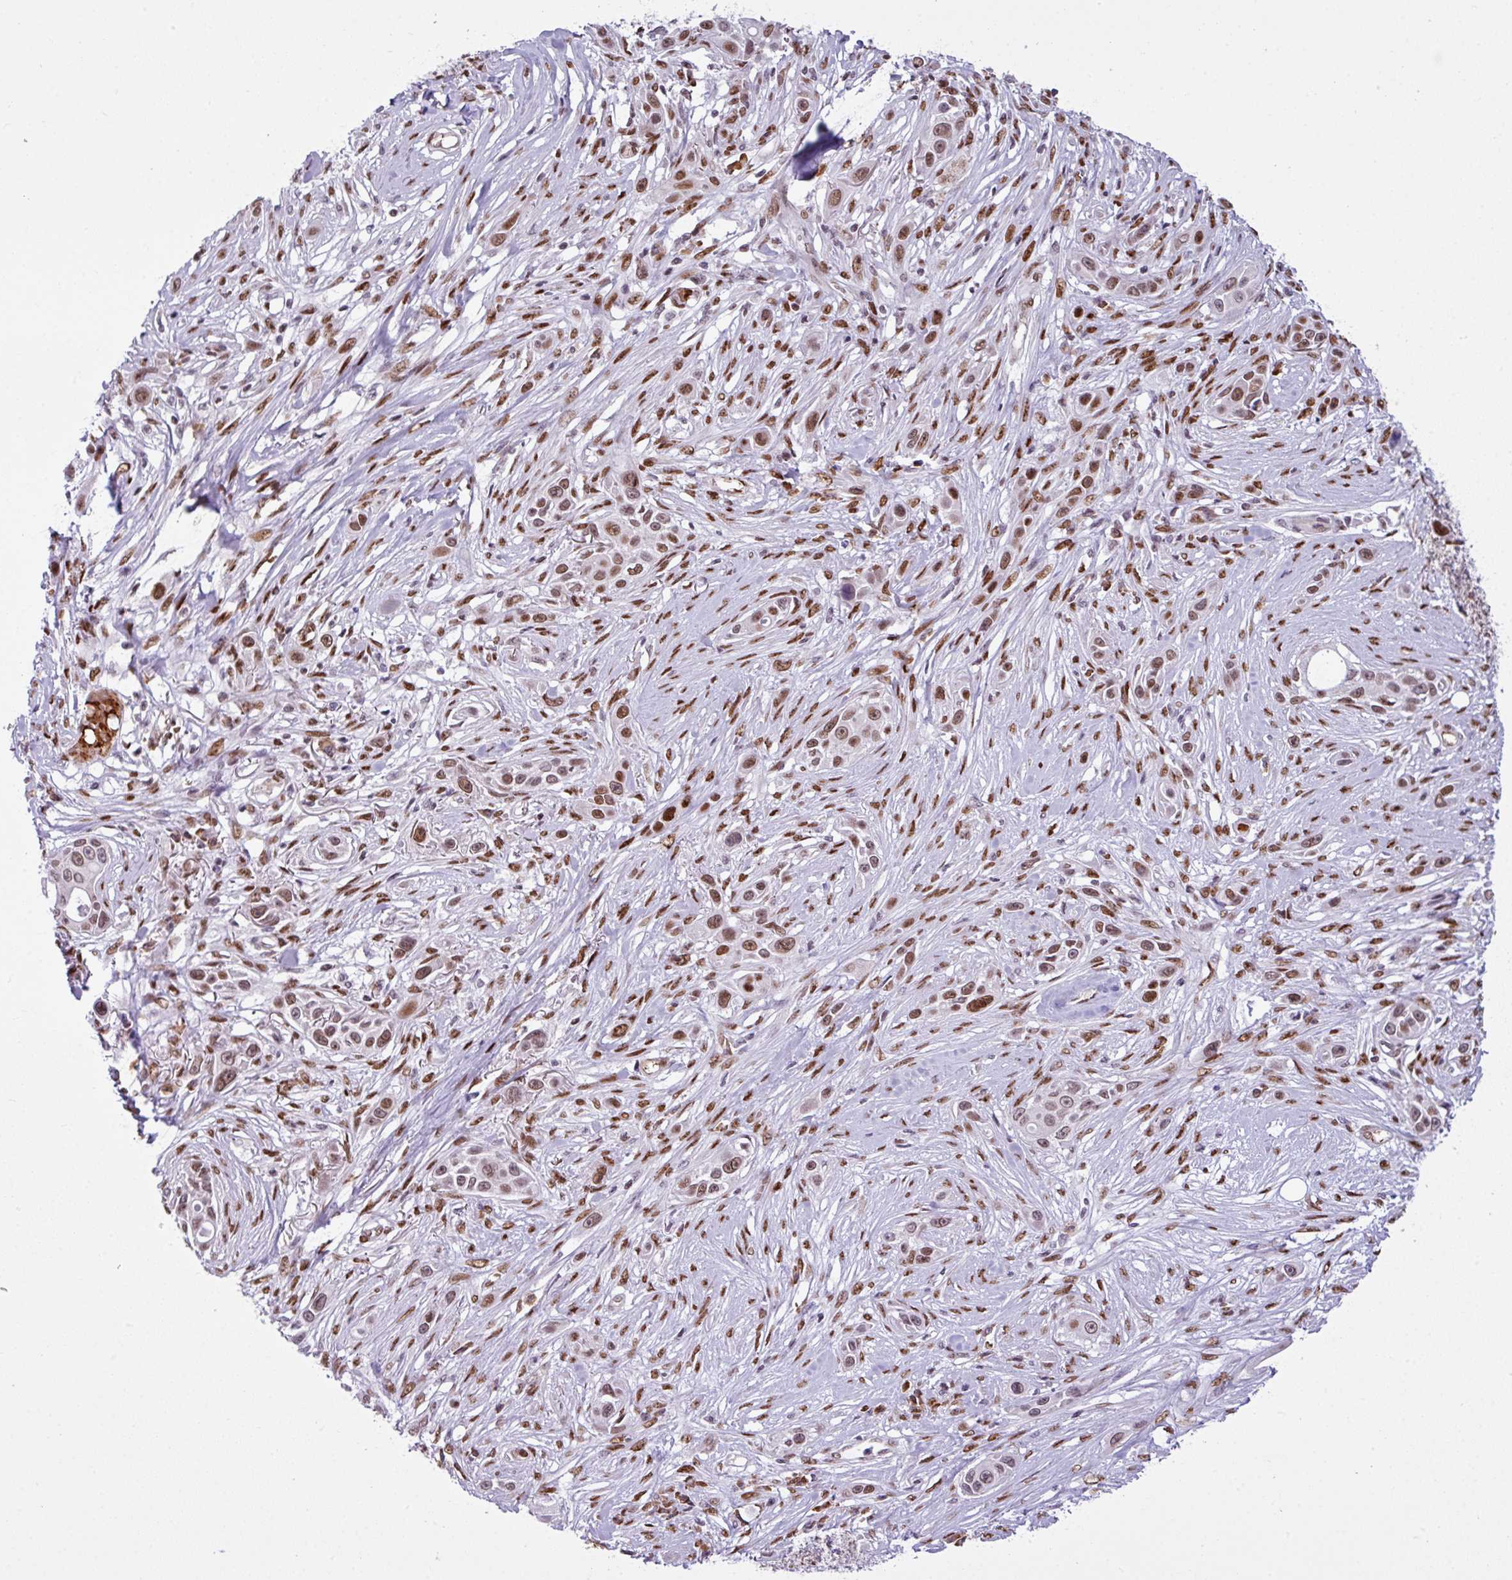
{"staining": {"intensity": "moderate", "quantity": ">75%", "location": "nuclear"}, "tissue": "skin cancer", "cell_type": "Tumor cells", "image_type": "cancer", "snomed": [{"axis": "morphology", "description": "Squamous cell carcinoma, NOS"}, {"axis": "topography", "description": "Skin"}], "caption": "High-power microscopy captured an immunohistochemistry histopathology image of skin squamous cell carcinoma, revealing moderate nuclear staining in about >75% of tumor cells. The protein is shown in brown color, while the nuclei are stained blue.", "gene": "PRDM5", "patient": {"sex": "female", "age": 69}}